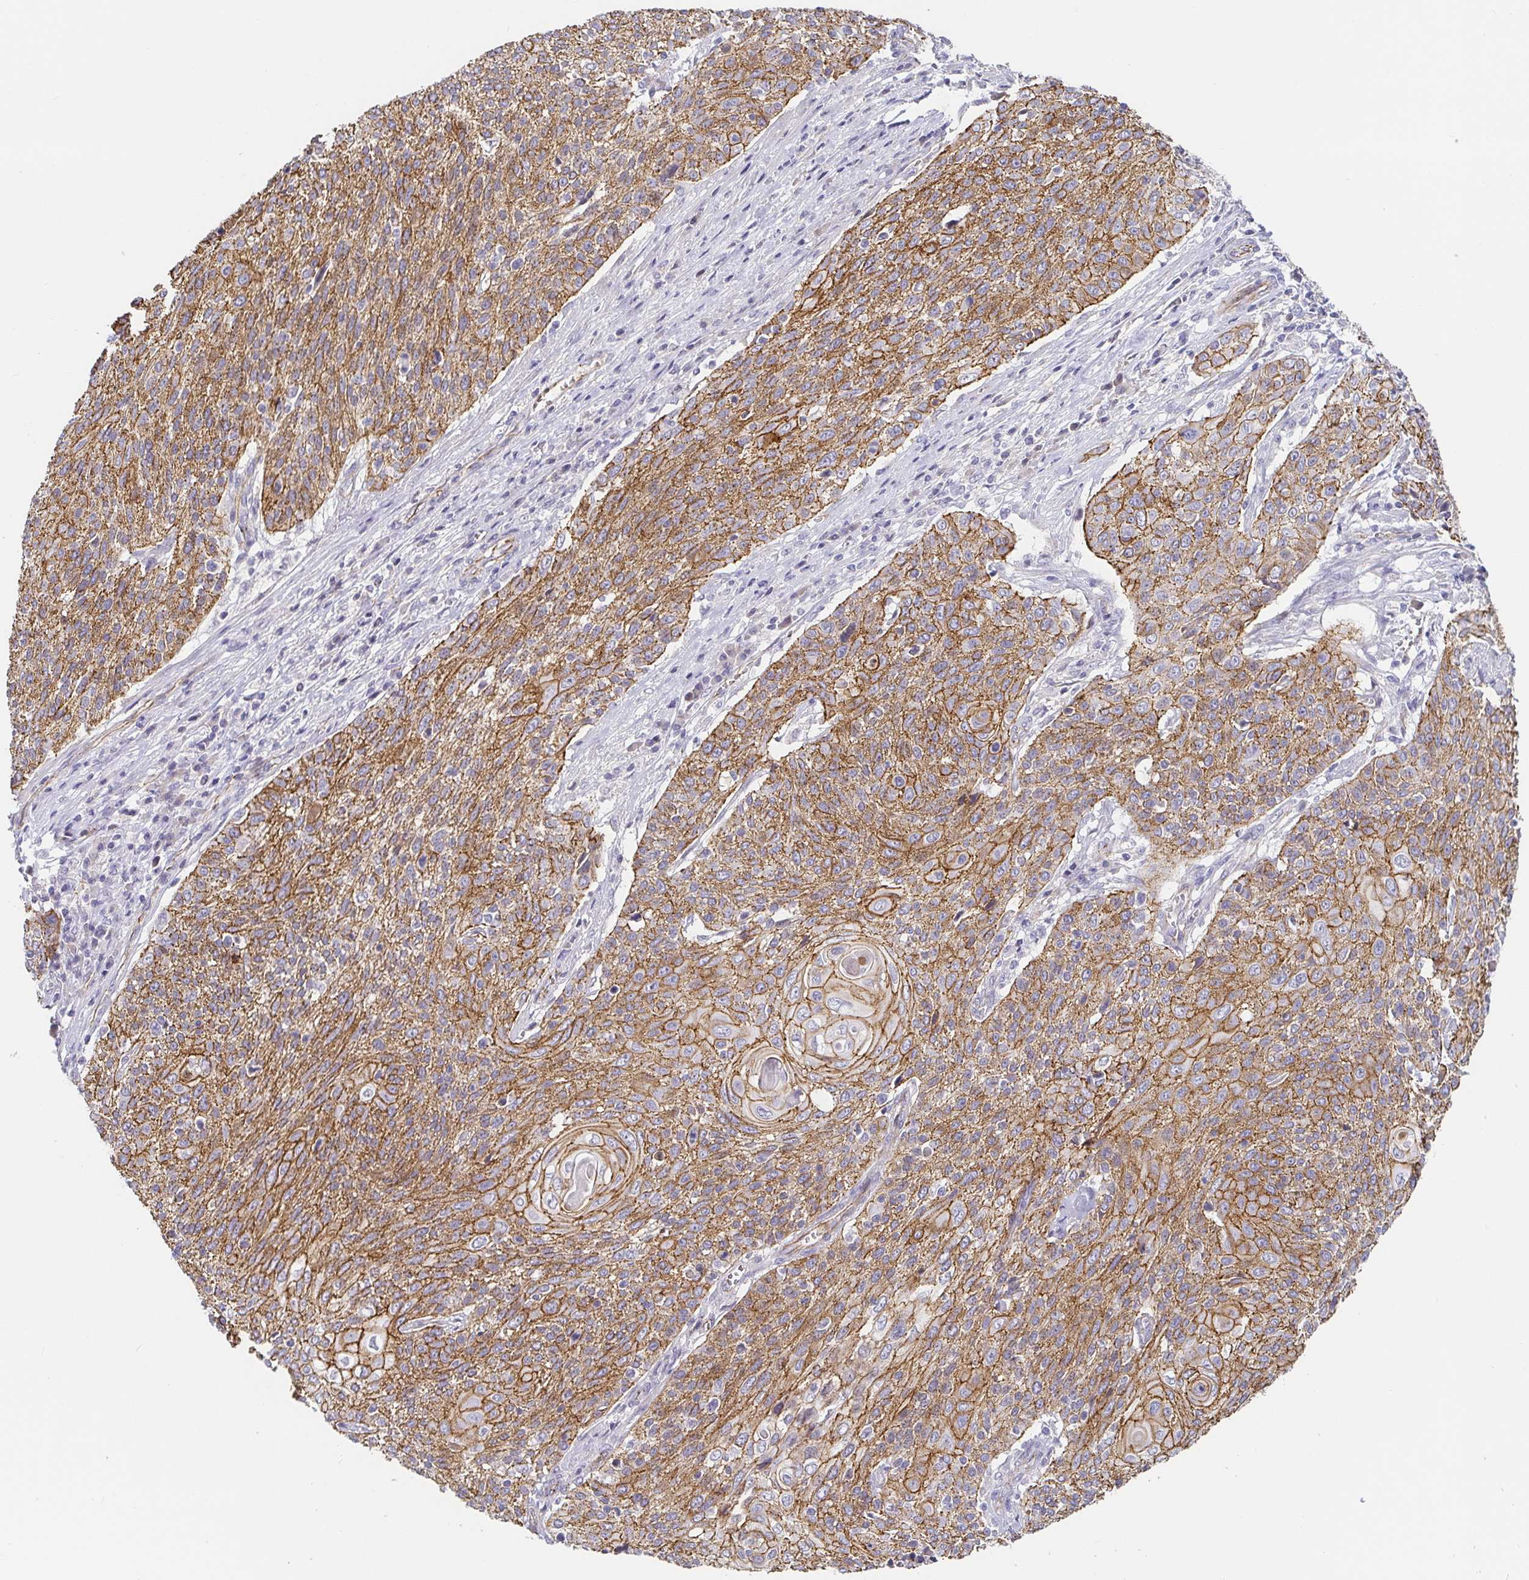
{"staining": {"intensity": "moderate", "quantity": ">75%", "location": "cytoplasmic/membranous"}, "tissue": "cervical cancer", "cell_type": "Tumor cells", "image_type": "cancer", "snomed": [{"axis": "morphology", "description": "Squamous cell carcinoma, NOS"}, {"axis": "topography", "description": "Cervix"}], "caption": "High-magnification brightfield microscopy of cervical cancer stained with DAB (brown) and counterstained with hematoxylin (blue). tumor cells exhibit moderate cytoplasmic/membranous staining is seen in about>75% of cells.", "gene": "PIWIL3", "patient": {"sex": "female", "age": 31}}